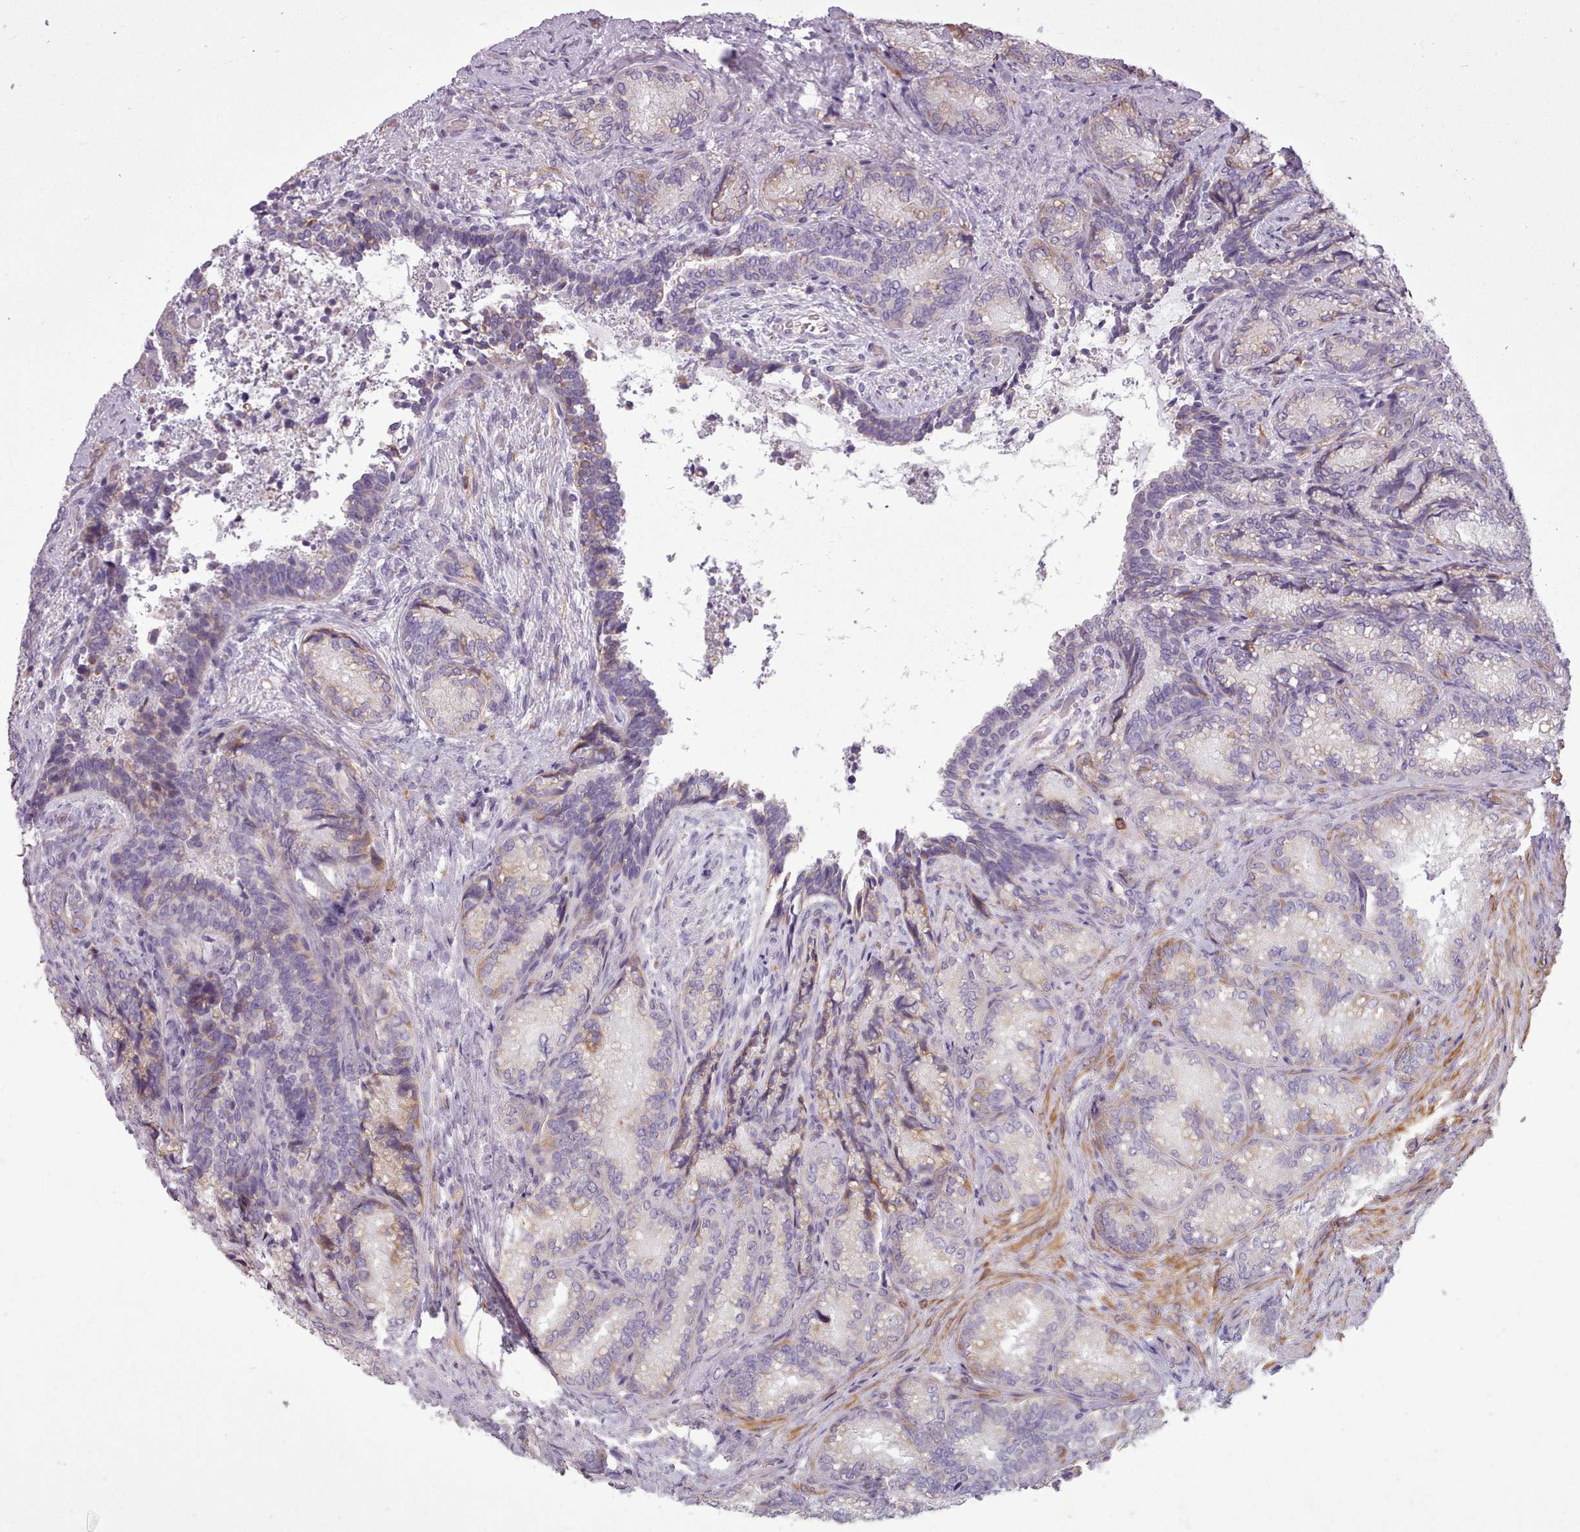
{"staining": {"intensity": "moderate", "quantity": "<25%", "location": "cytoplasmic/membranous"}, "tissue": "seminal vesicle", "cell_type": "Glandular cells", "image_type": "normal", "snomed": [{"axis": "morphology", "description": "Normal tissue, NOS"}, {"axis": "topography", "description": "Seminal veicle"}], "caption": "Protein expression analysis of unremarkable seminal vesicle reveals moderate cytoplasmic/membranous expression in about <25% of glandular cells.", "gene": "AVL9", "patient": {"sex": "male", "age": 58}}